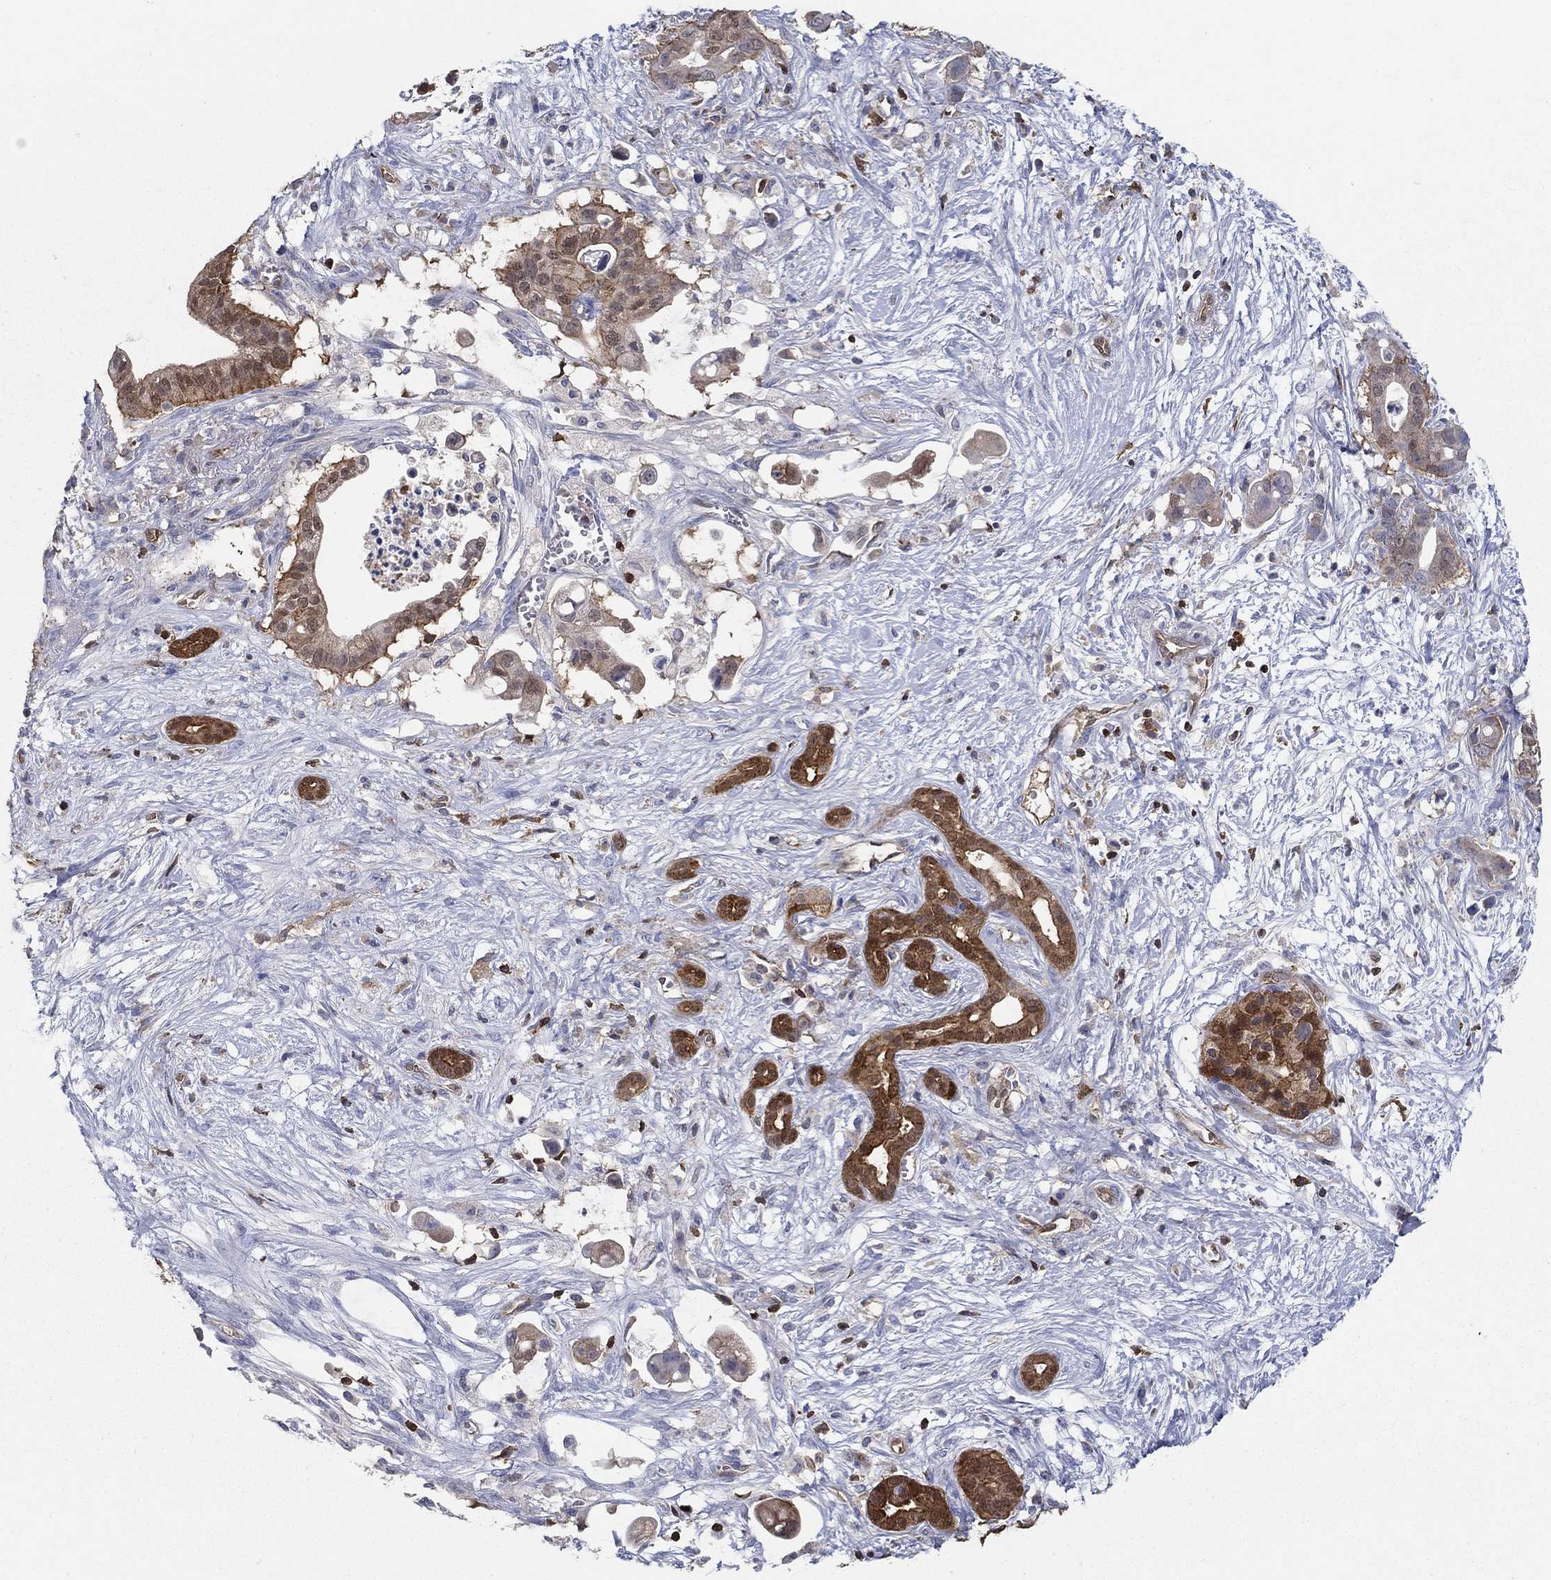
{"staining": {"intensity": "strong", "quantity": "25%-75%", "location": "cytoplasmic/membranous"}, "tissue": "pancreatic cancer", "cell_type": "Tumor cells", "image_type": "cancer", "snomed": [{"axis": "morphology", "description": "Adenocarcinoma, NOS"}, {"axis": "topography", "description": "Pancreas"}], "caption": "Immunohistochemical staining of human adenocarcinoma (pancreatic) reveals strong cytoplasmic/membranous protein expression in about 25%-75% of tumor cells.", "gene": "AGFG2", "patient": {"sex": "male", "age": 61}}